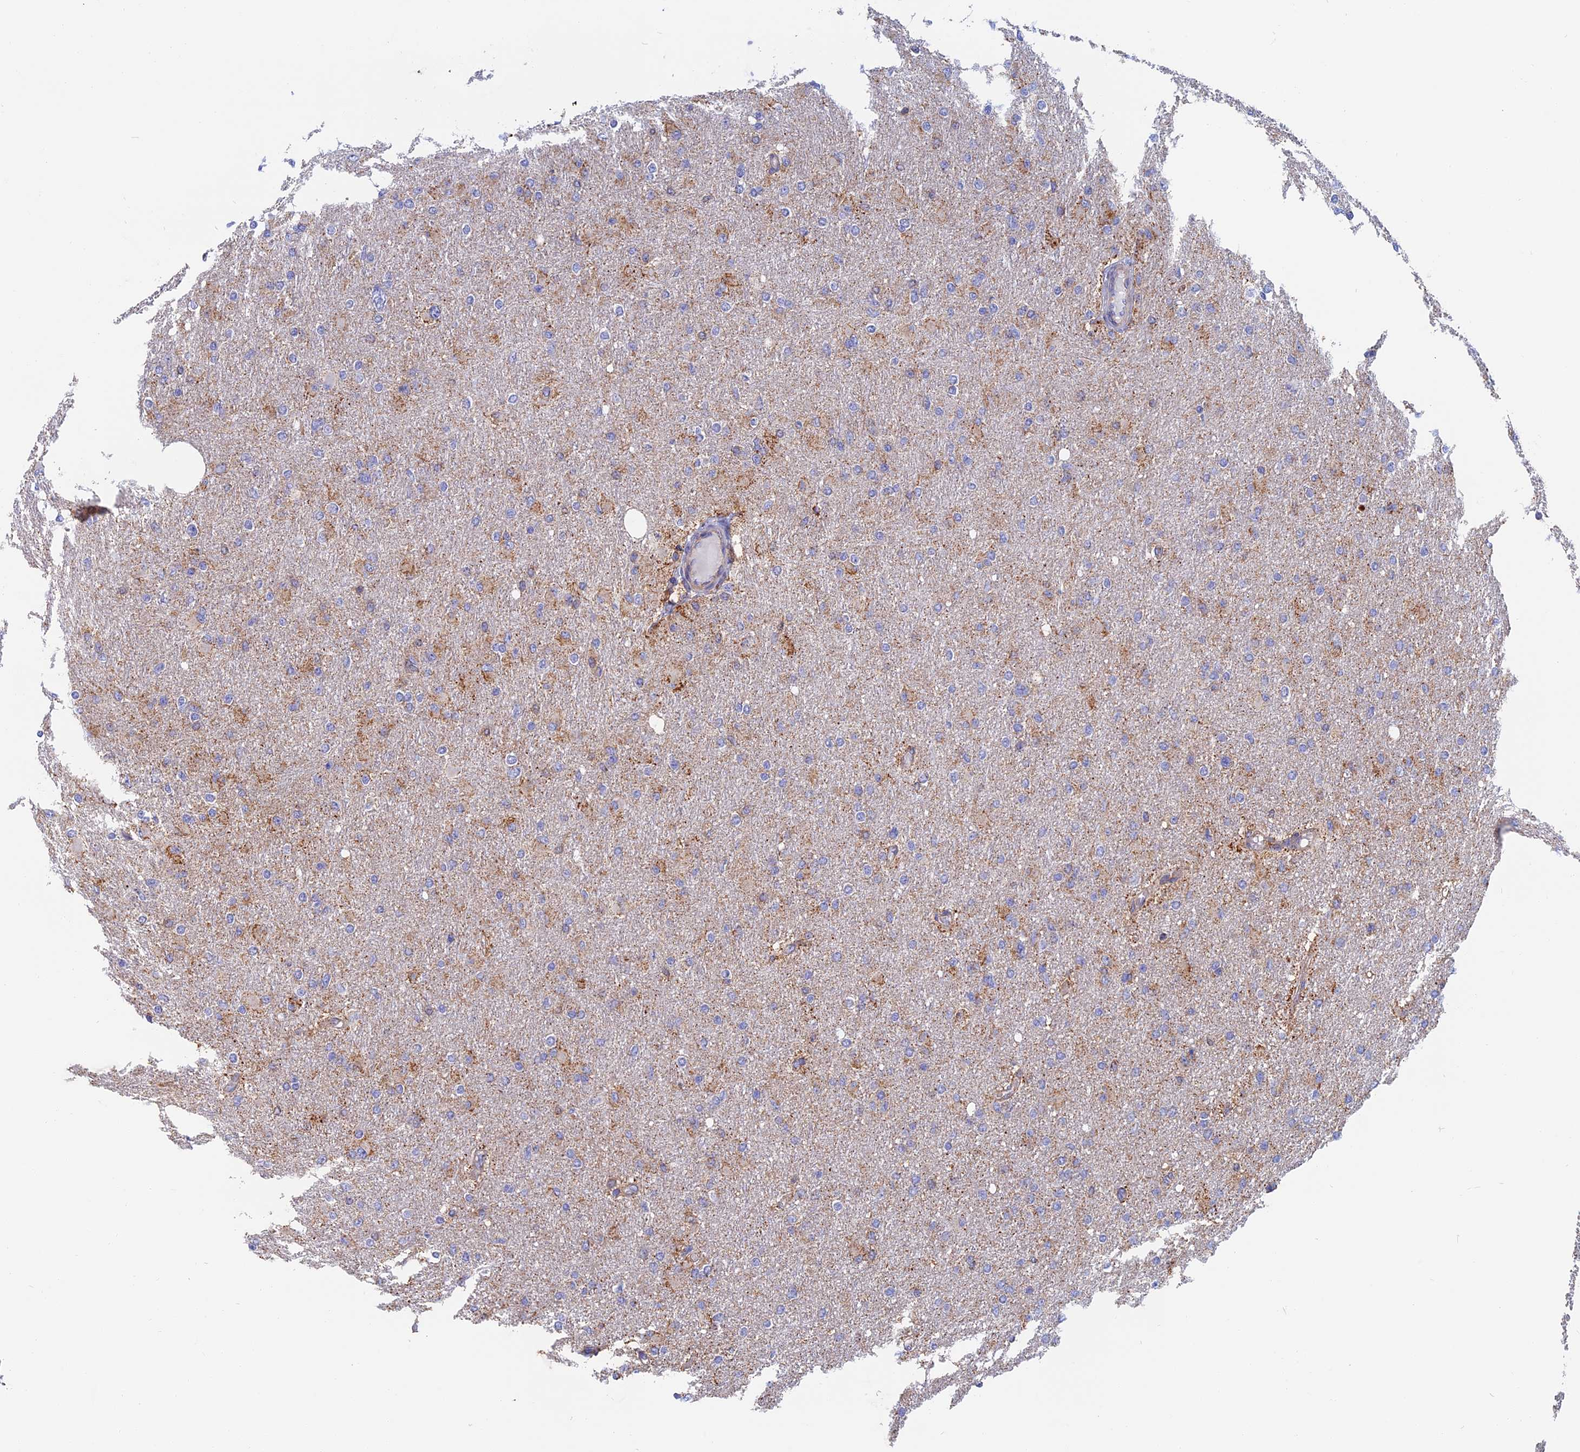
{"staining": {"intensity": "weak", "quantity": "25%-75%", "location": "cytoplasmic/membranous"}, "tissue": "glioma", "cell_type": "Tumor cells", "image_type": "cancer", "snomed": [{"axis": "morphology", "description": "Glioma, malignant, High grade"}, {"axis": "topography", "description": "Cerebral cortex"}], "caption": "Human glioma stained for a protein (brown) reveals weak cytoplasmic/membranous positive expression in about 25%-75% of tumor cells.", "gene": "HSD17B8", "patient": {"sex": "female", "age": 36}}